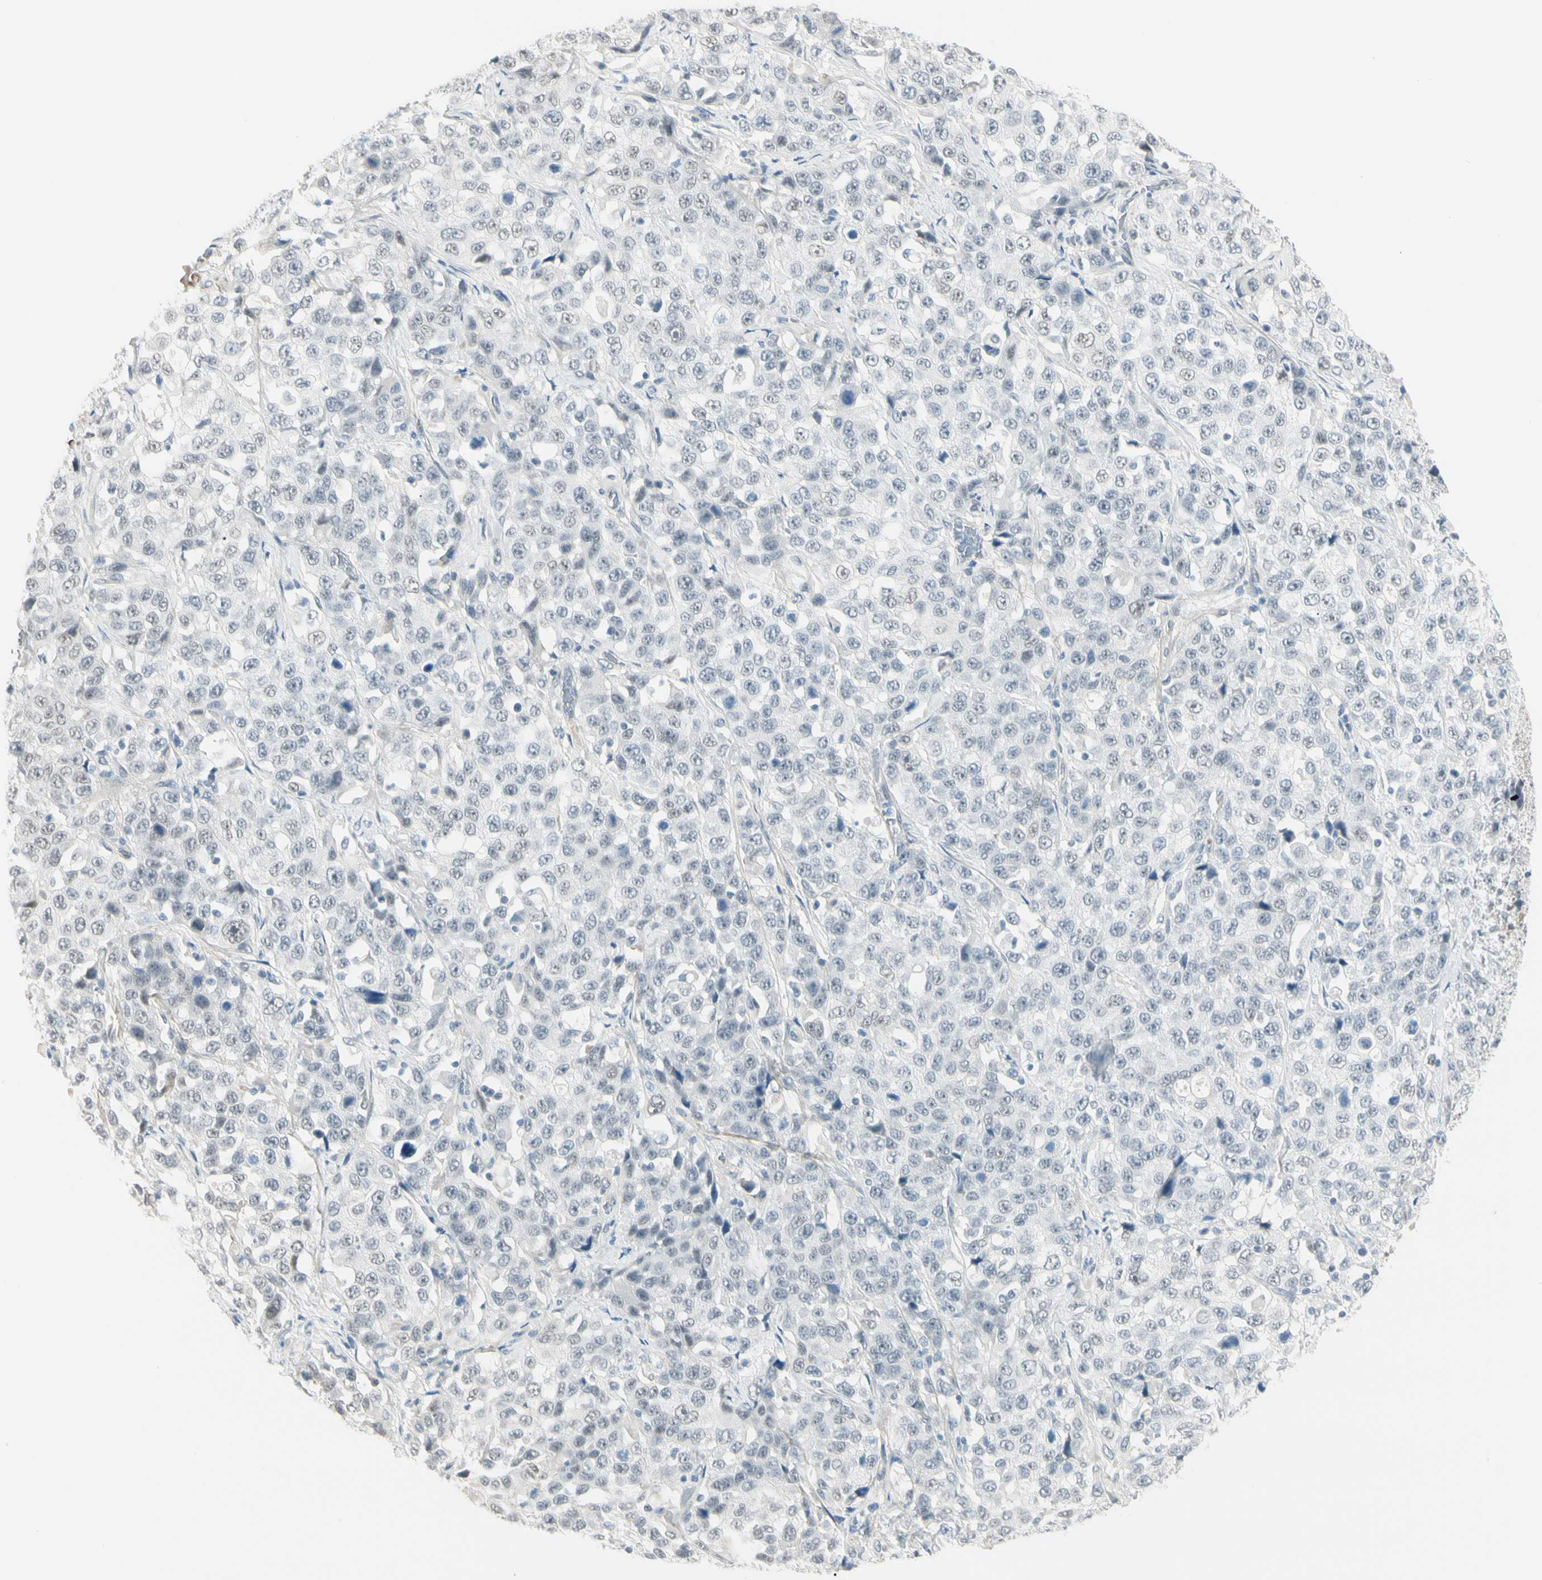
{"staining": {"intensity": "negative", "quantity": "none", "location": "none"}, "tissue": "stomach cancer", "cell_type": "Tumor cells", "image_type": "cancer", "snomed": [{"axis": "morphology", "description": "Normal tissue, NOS"}, {"axis": "morphology", "description": "Adenocarcinoma, NOS"}, {"axis": "topography", "description": "Stomach"}], "caption": "A high-resolution micrograph shows immunohistochemistry (IHC) staining of adenocarcinoma (stomach), which reveals no significant expression in tumor cells.", "gene": "ASPN", "patient": {"sex": "male", "age": 48}}